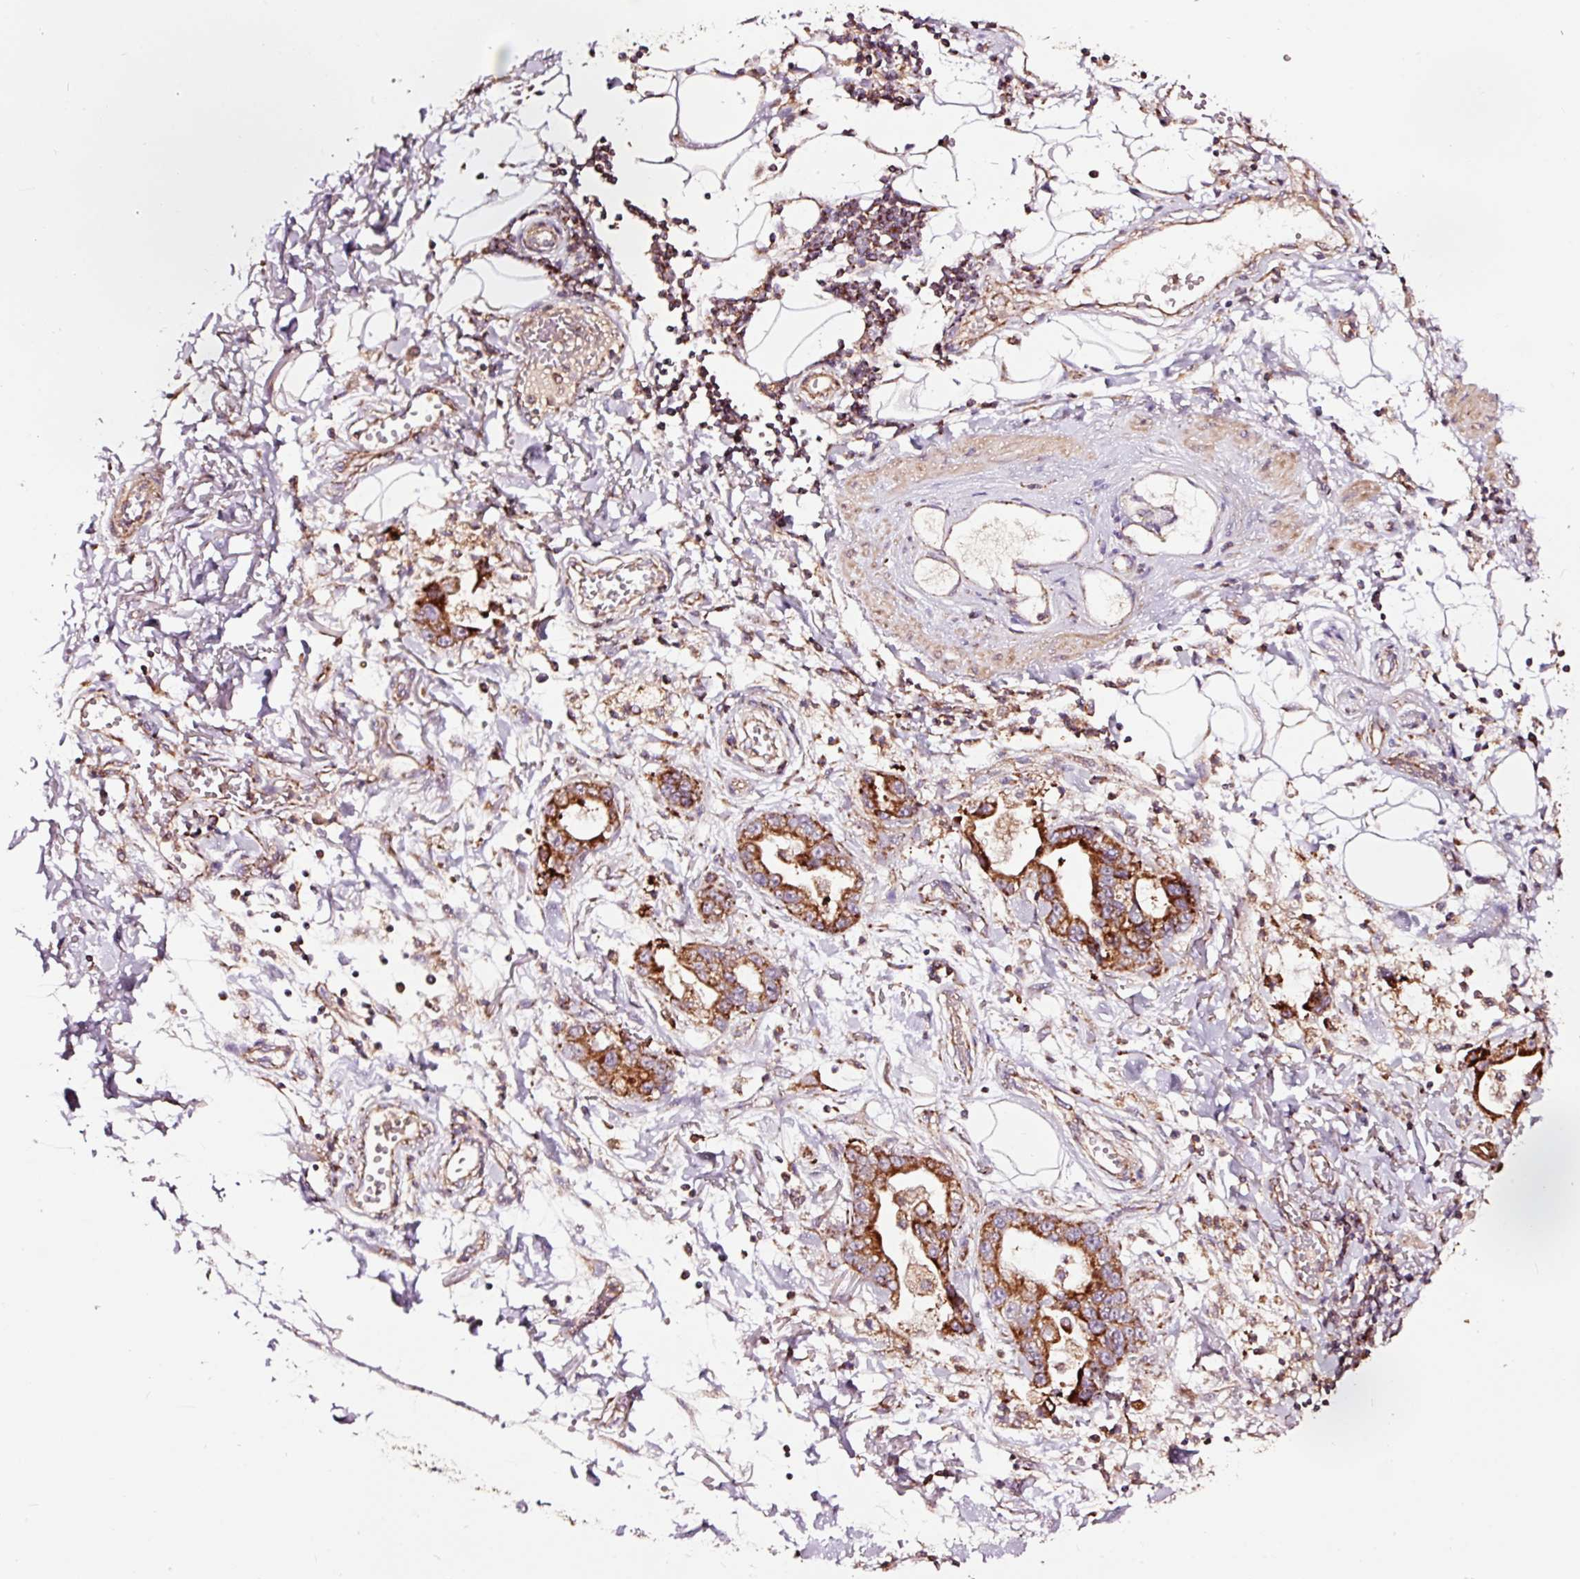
{"staining": {"intensity": "strong", "quantity": ">75%", "location": "cytoplasmic/membranous"}, "tissue": "stomach cancer", "cell_type": "Tumor cells", "image_type": "cancer", "snomed": [{"axis": "morphology", "description": "Adenocarcinoma, NOS"}, {"axis": "topography", "description": "Stomach"}], "caption": "DAB (3,3'-diaminobenzidine) immunohistochemical staining of stomach cancer (adenocarcinoma) reveals strong cytoplasmic/membranous protein staining in about >75% of tumor cells. Immunohistochemistry (ihc) stains the protein in brown and the nuclei are stained blue.", "gene": "TPM1", "patient": {"sex": "male", "age": 55}}